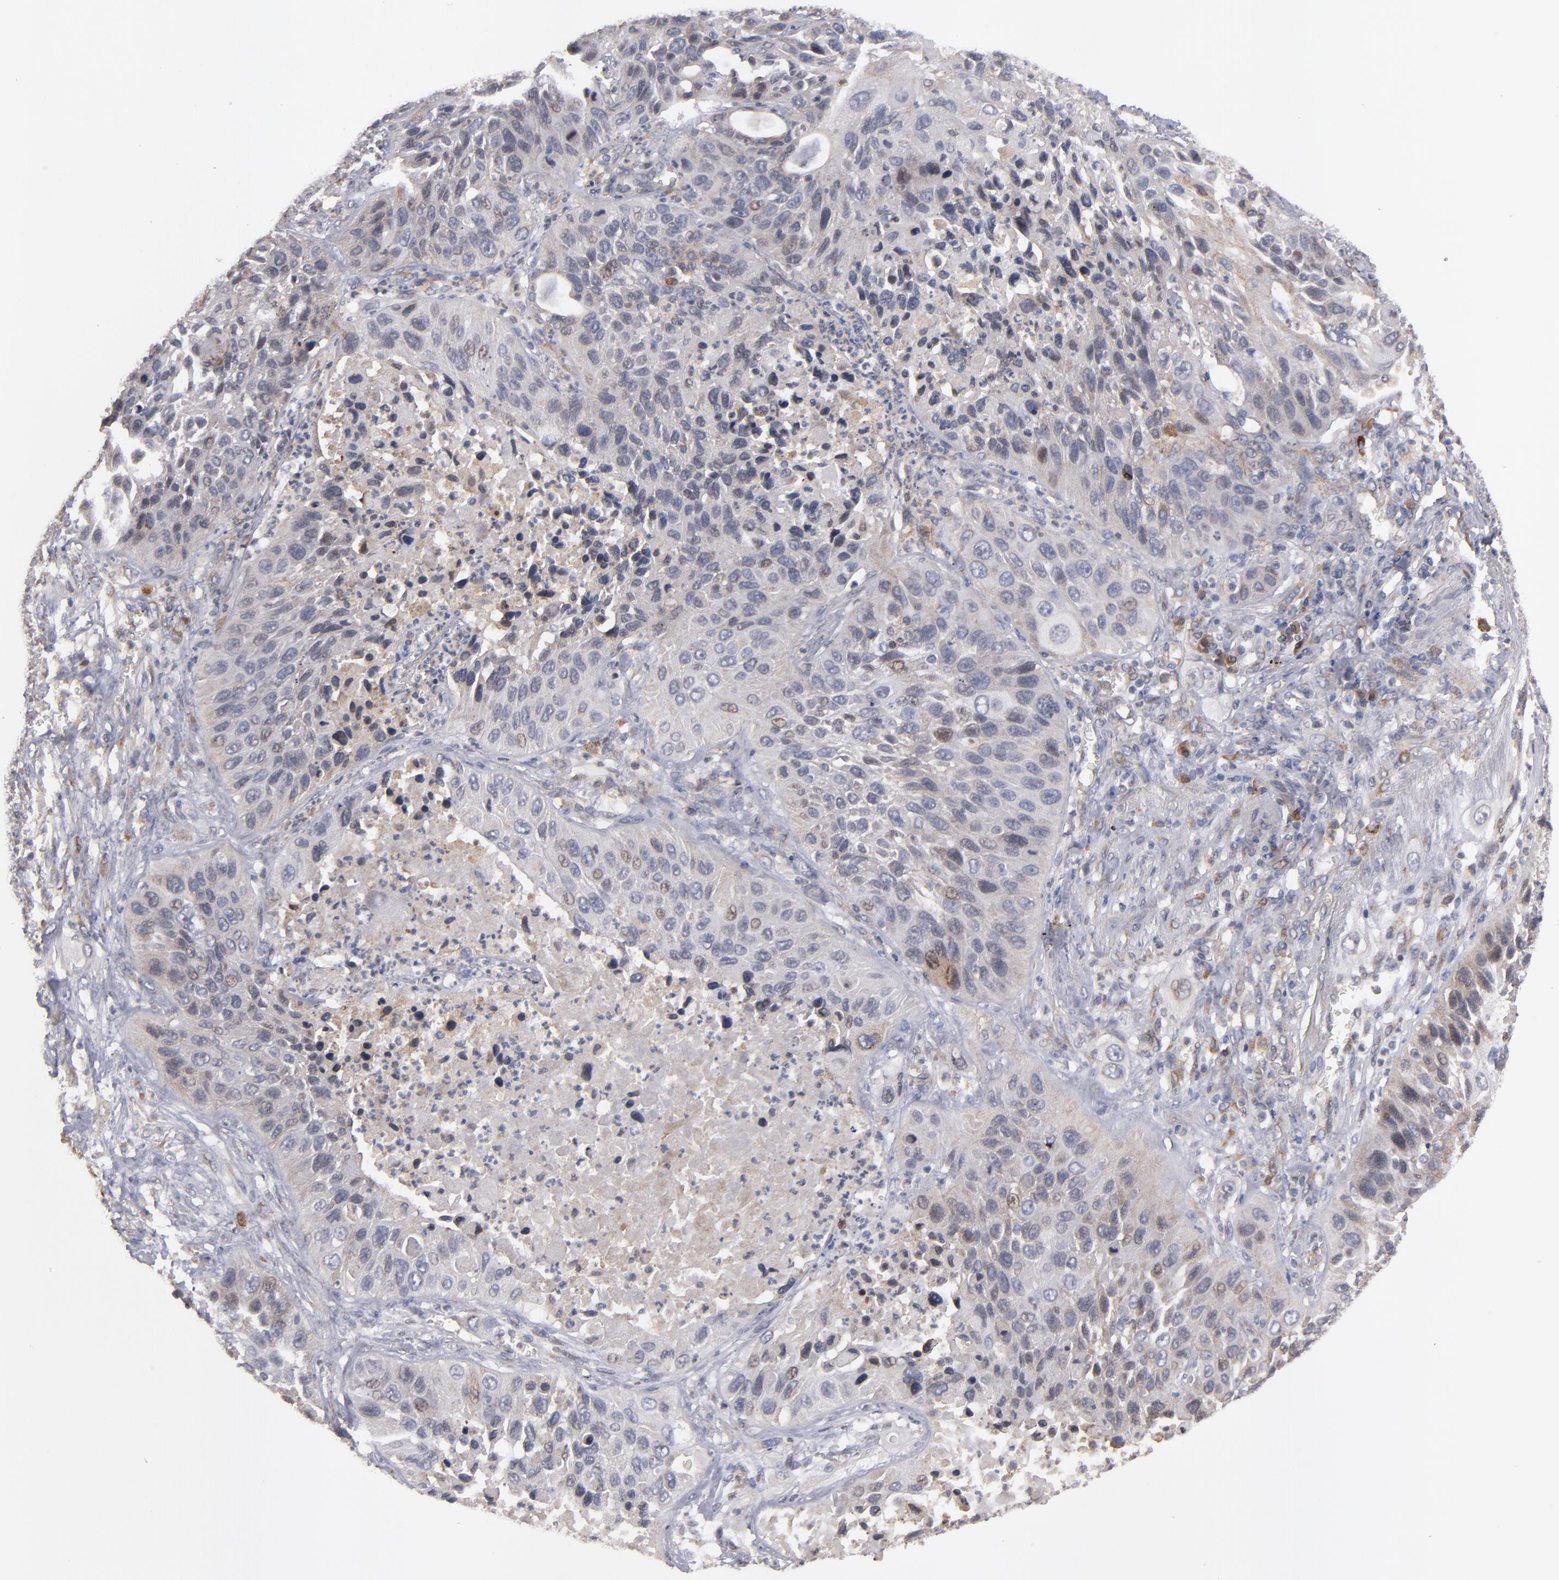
{"staining": {"intensity": "weak", "quantity": "<25%", "location": "cytoplasmic/membranous,nuclear"}, "tissue": "lung cancer", "cell_type": "Tumor cells", "image_type": "cancer", "snomed": [{"axis": "morphology", "description": "Squamous cell carcinoma, NOS"}, {"axis": "topography", "description": "Lung"}], "caption": "Lung cancer (squamous cell carcinoma) was stained to show a protein in brown. There is no significant positivity in tumor cells.", "gene": "SND1", "patient": {"sex": "female", "age": 76}}